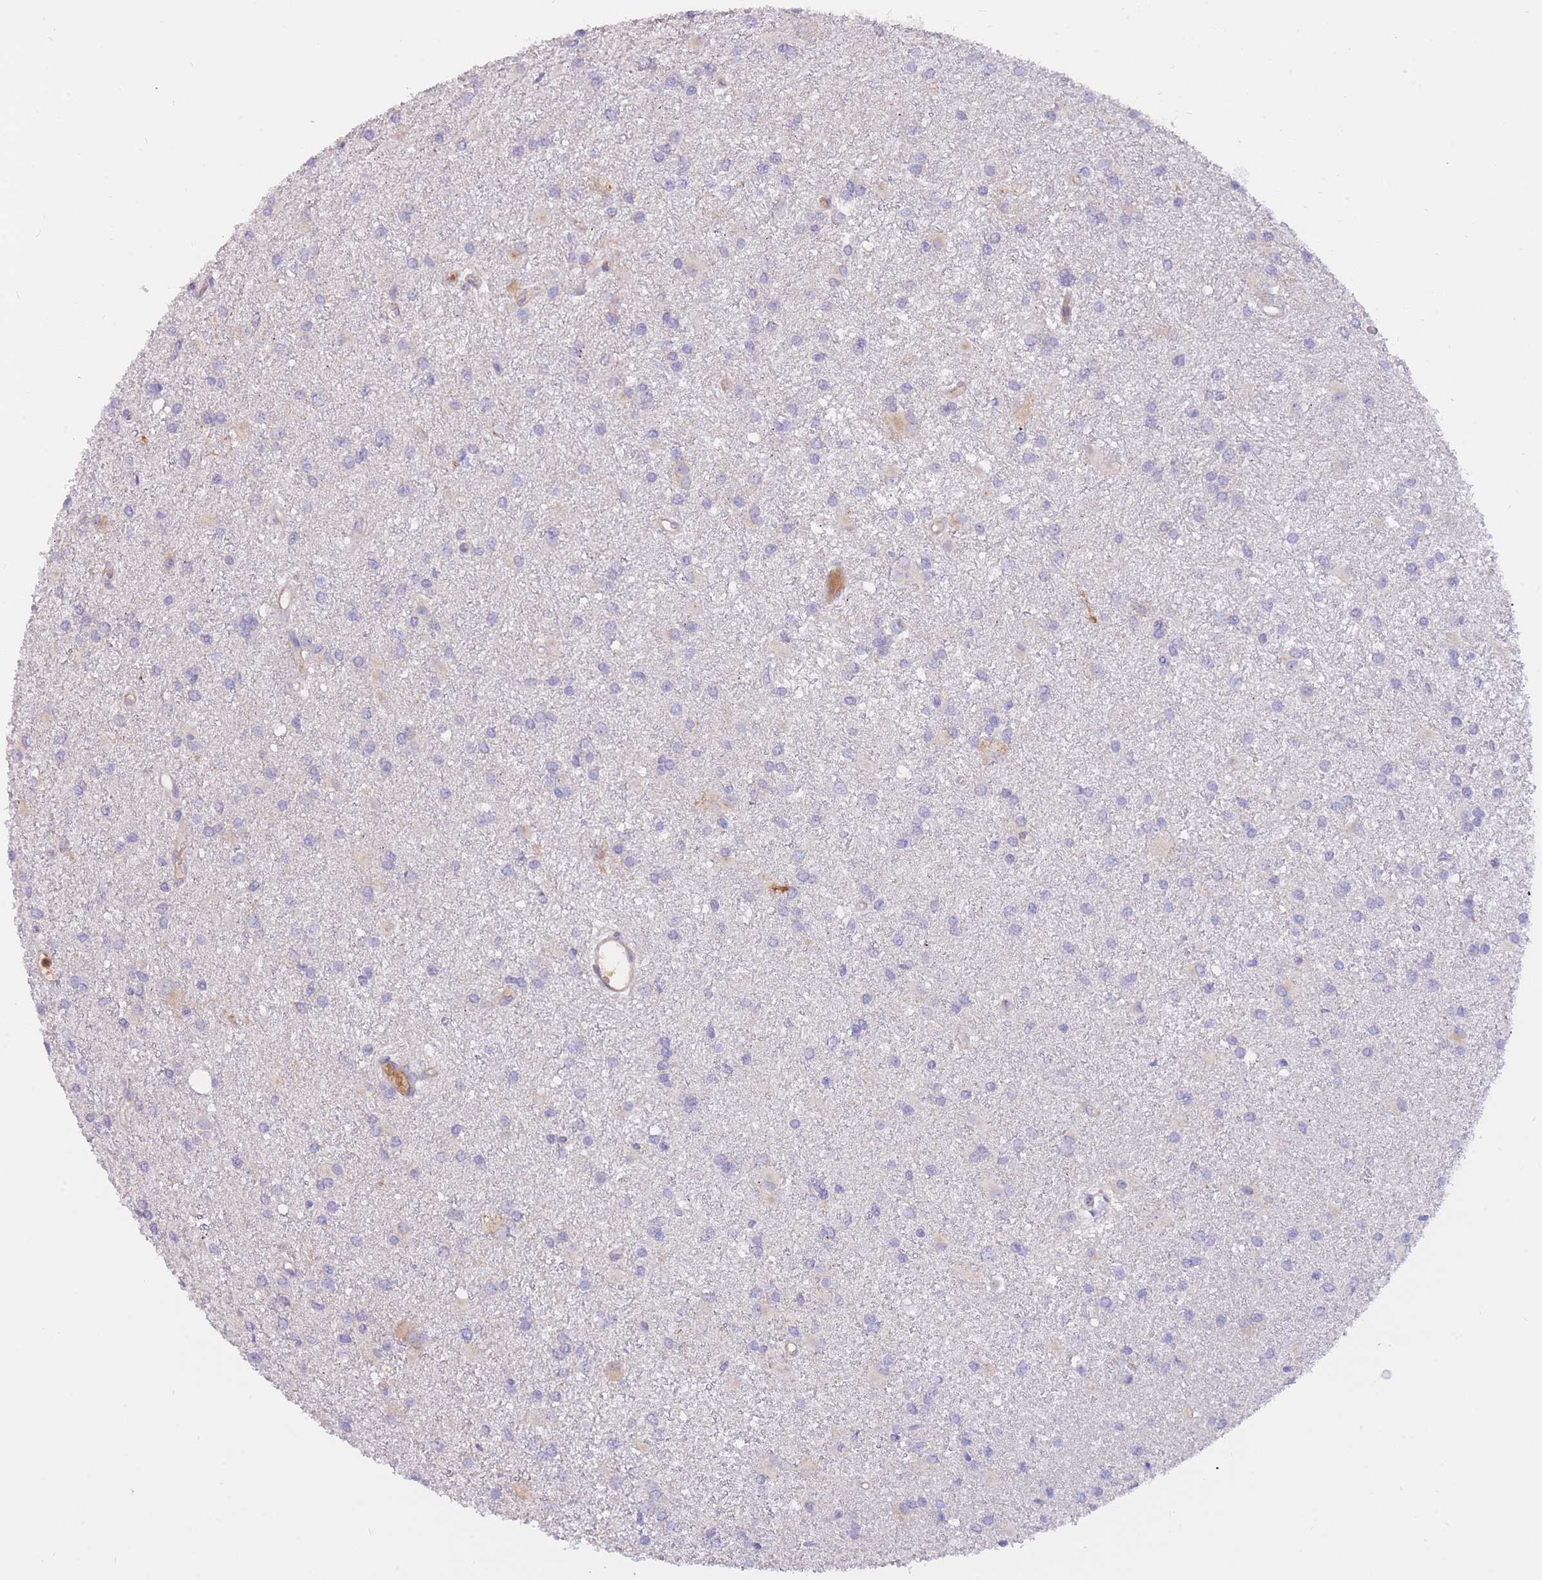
{"staining": {"intensity": "negative", "quantity": "none", "location": "none"}, "tissue": "glioma", "cell_type": "Tumor cells", "image_type": "cancer", "snomed": [{"axis": "morphology", "description": "Glioma, malignant, High grade"}, {"axis": "topography", "description": "Brain"}], "caption": "Tumor cells are negative for protein expression in human malignant glioma (high-grade).", "gene": "SULT1A1", "patient": {"sex": "female", "age": 50}}